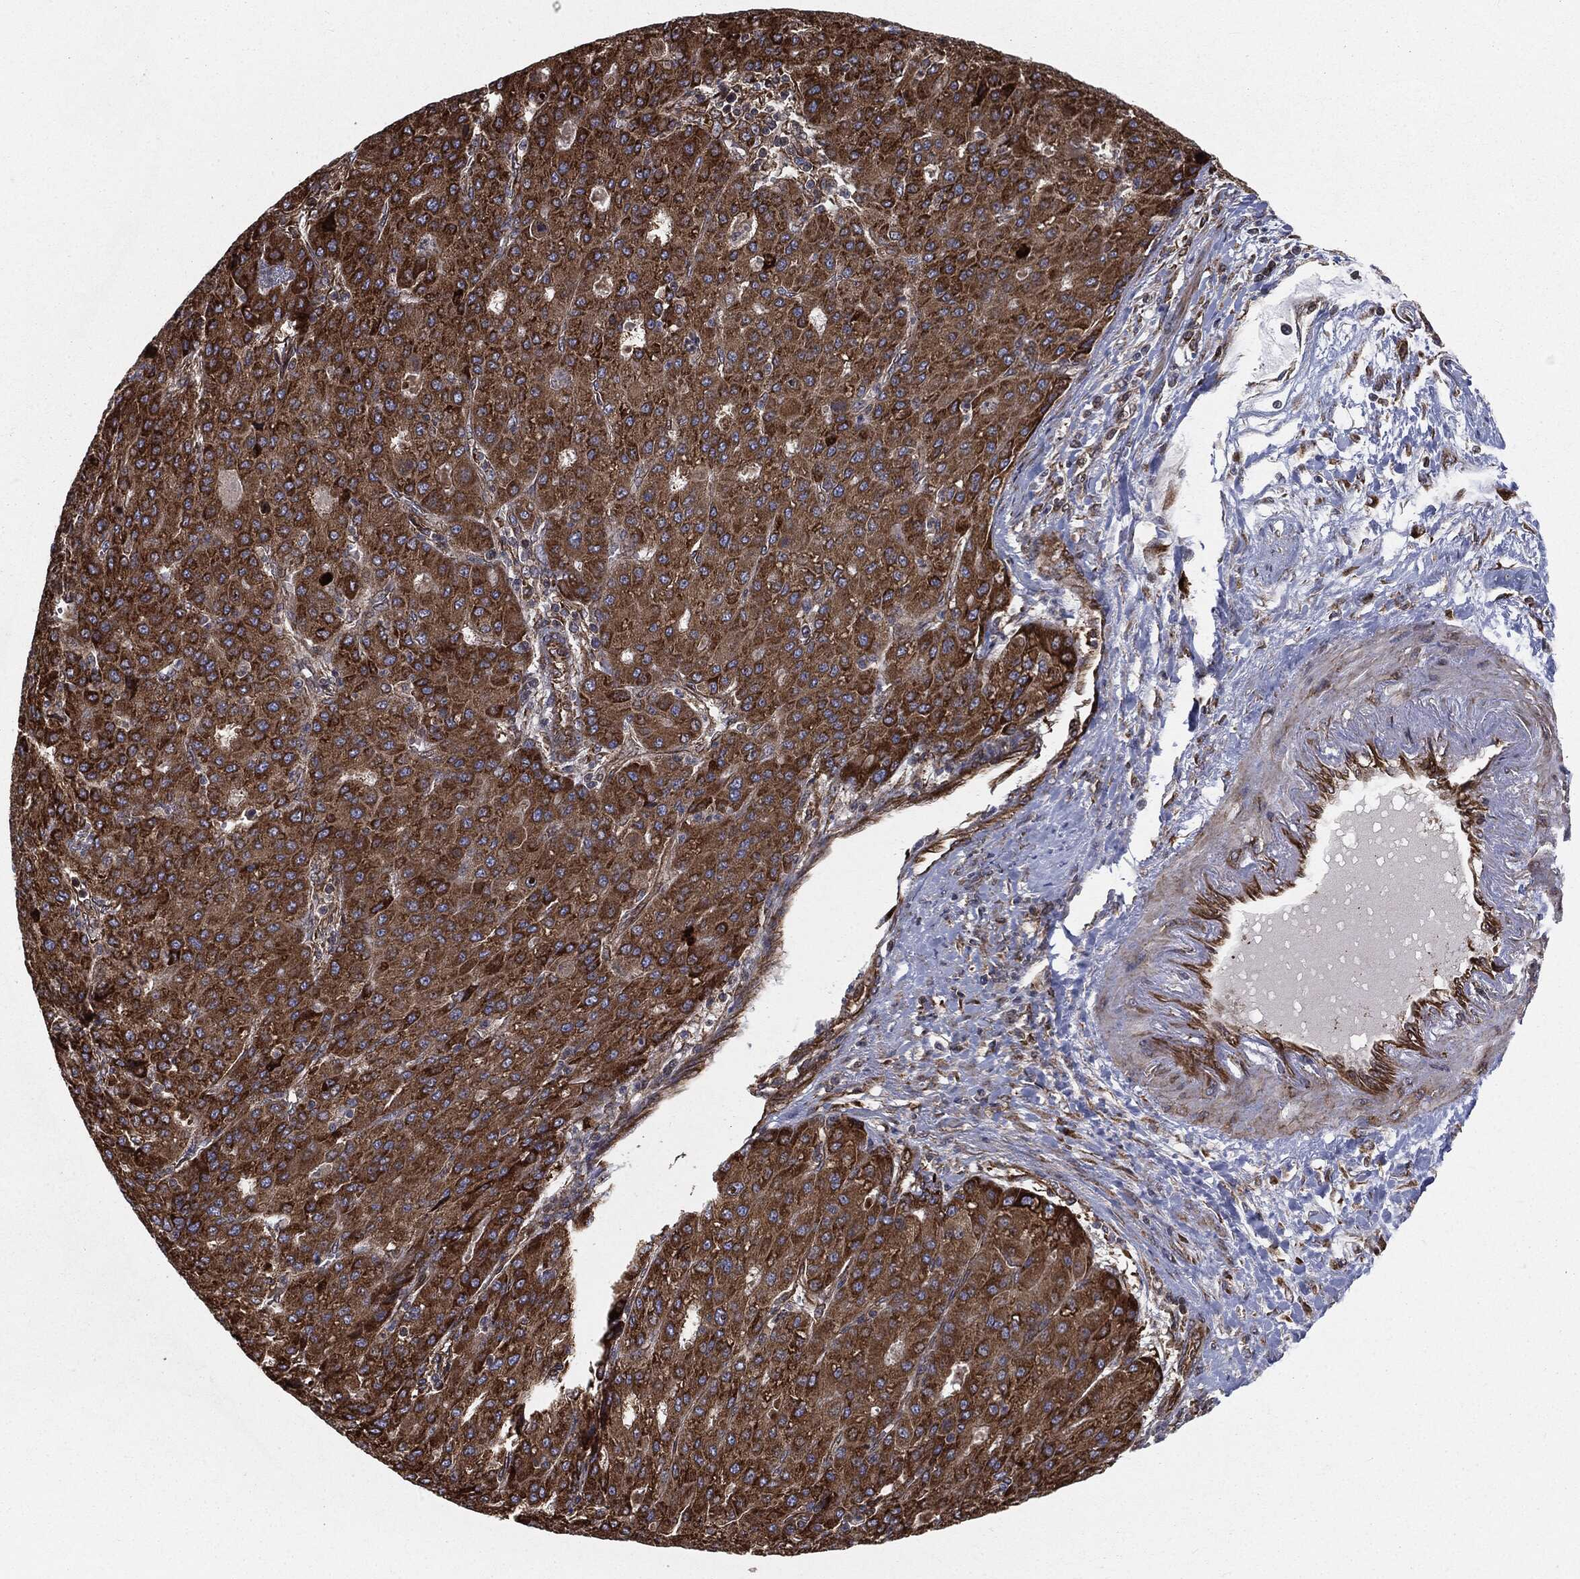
{"staining": {"intensity": "strong", "quantity": ">75%", "location": "cytoplasmic/membranous"}, "tissue": "liver cancer", "cell_type": "Tumor cells", "image_type": "cancer", "snomed": [{"axis": "morphology", "description": "Carcinoma, Hepatocellular, NOS"}, {"axis": "topography", "description": "Liver"}], "caption": "Strong cytoplasmic/membranous protein positivity is identified in approximately >75% of tumor cells in liver cancer (hepatocellular carcinoma). The protein is shown in brown color, while the nuclei are stained blue.", "gene": "CYLD", "patient": {"sex": "male", "age": 65}}